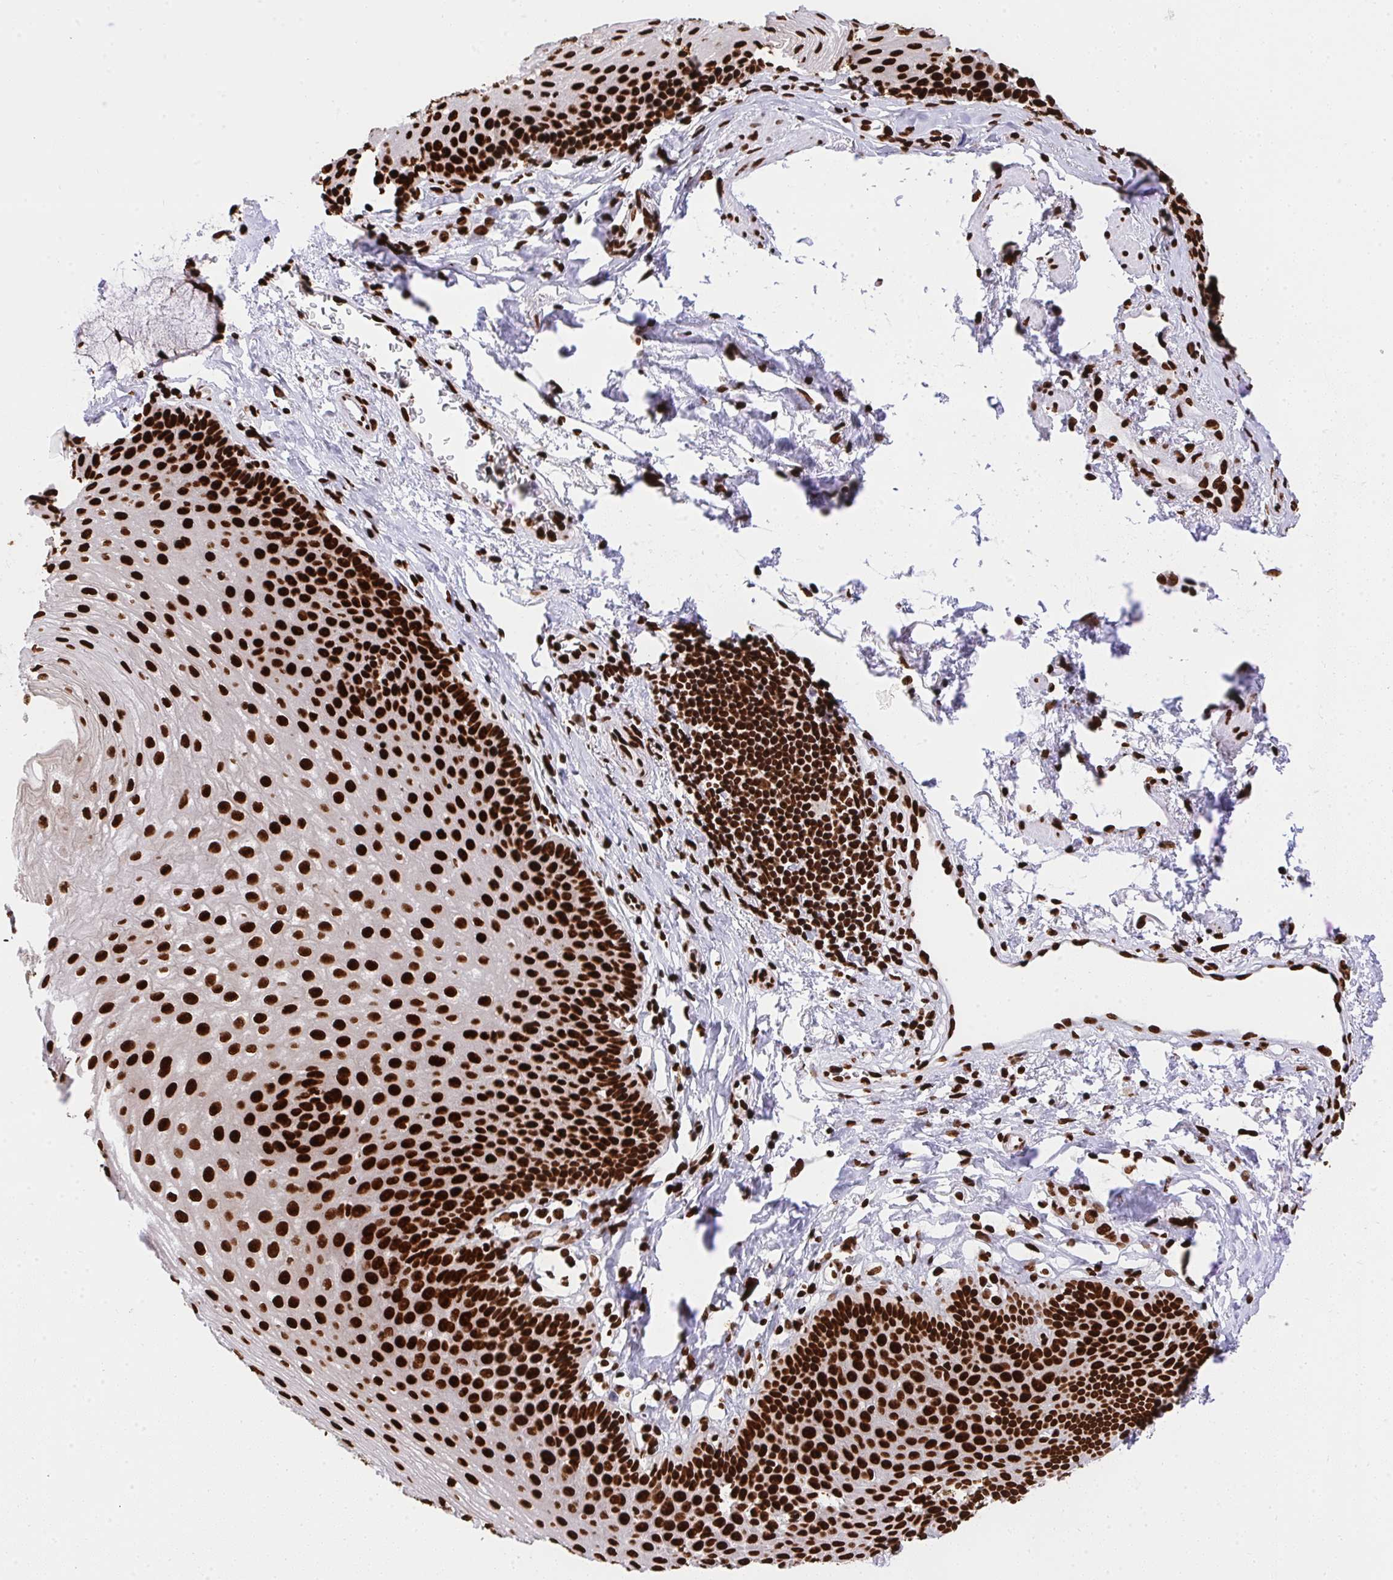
{"staining": {"intensity": "strong", "quantity": ">75%", "location": "nuclear"}, "tissue": "esophagus", "cell_type": "Squamous epithelial cells", "image_type": "normal", "snomed": [{"axis": "morphology", "description": "Normal tissue, NOS"}, {"axis": "topography", "description": "Esophagus"}], "caption": "Unremarkable esophagus demonstrates strong nuclear expression in approximately >75% of squamous epithelial cells (DAB IHC, brown staining for protein, blue staining for nuclei)..", "gene": "HNRNPL", "patient": {"sex": "female", "age": 81}}